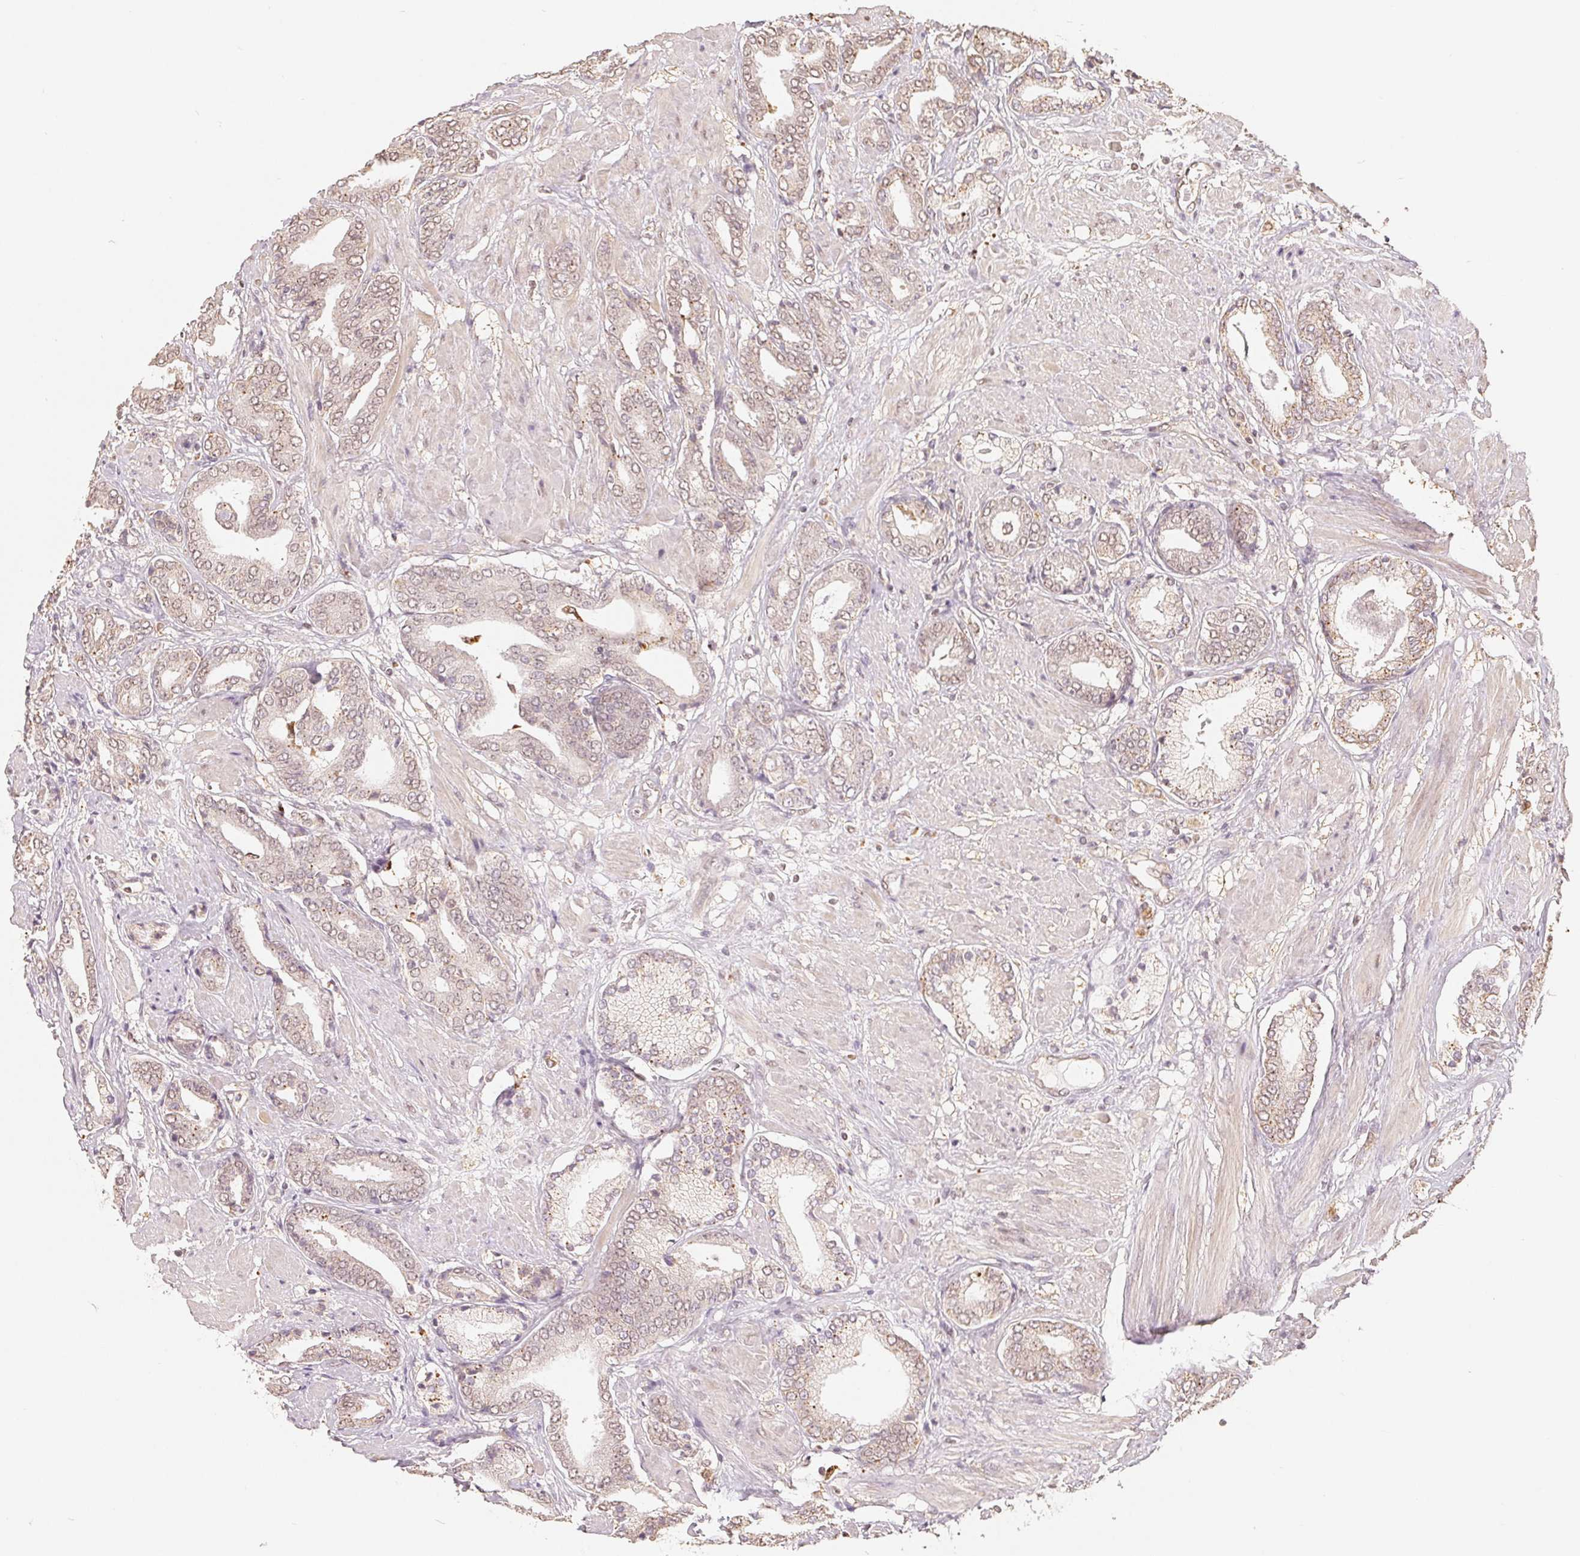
{"staining": {"intensity": "weak", "quantity": "<25%", "location": "nuclear"}, "tissue": "prostate cancer", "cell_type": "Tumor cells", "image_type": "cancer", "snomed": [{"axis": "morphology", "description": "Adenocarcinoma, High grade"}, {"axis": "topography", "description": "Prostate"}], "caption": "Tumor cells show no significant protein positivity in prostate high-grade adenocarcinoma. (Stains: DAB immunohistochemistry (IHC) with hematoxylin counter stain, Microscopy: brightfield microscopy at high magnification).", "gene": "GUSB", "patient": {"sex": "male", "age": 56}}